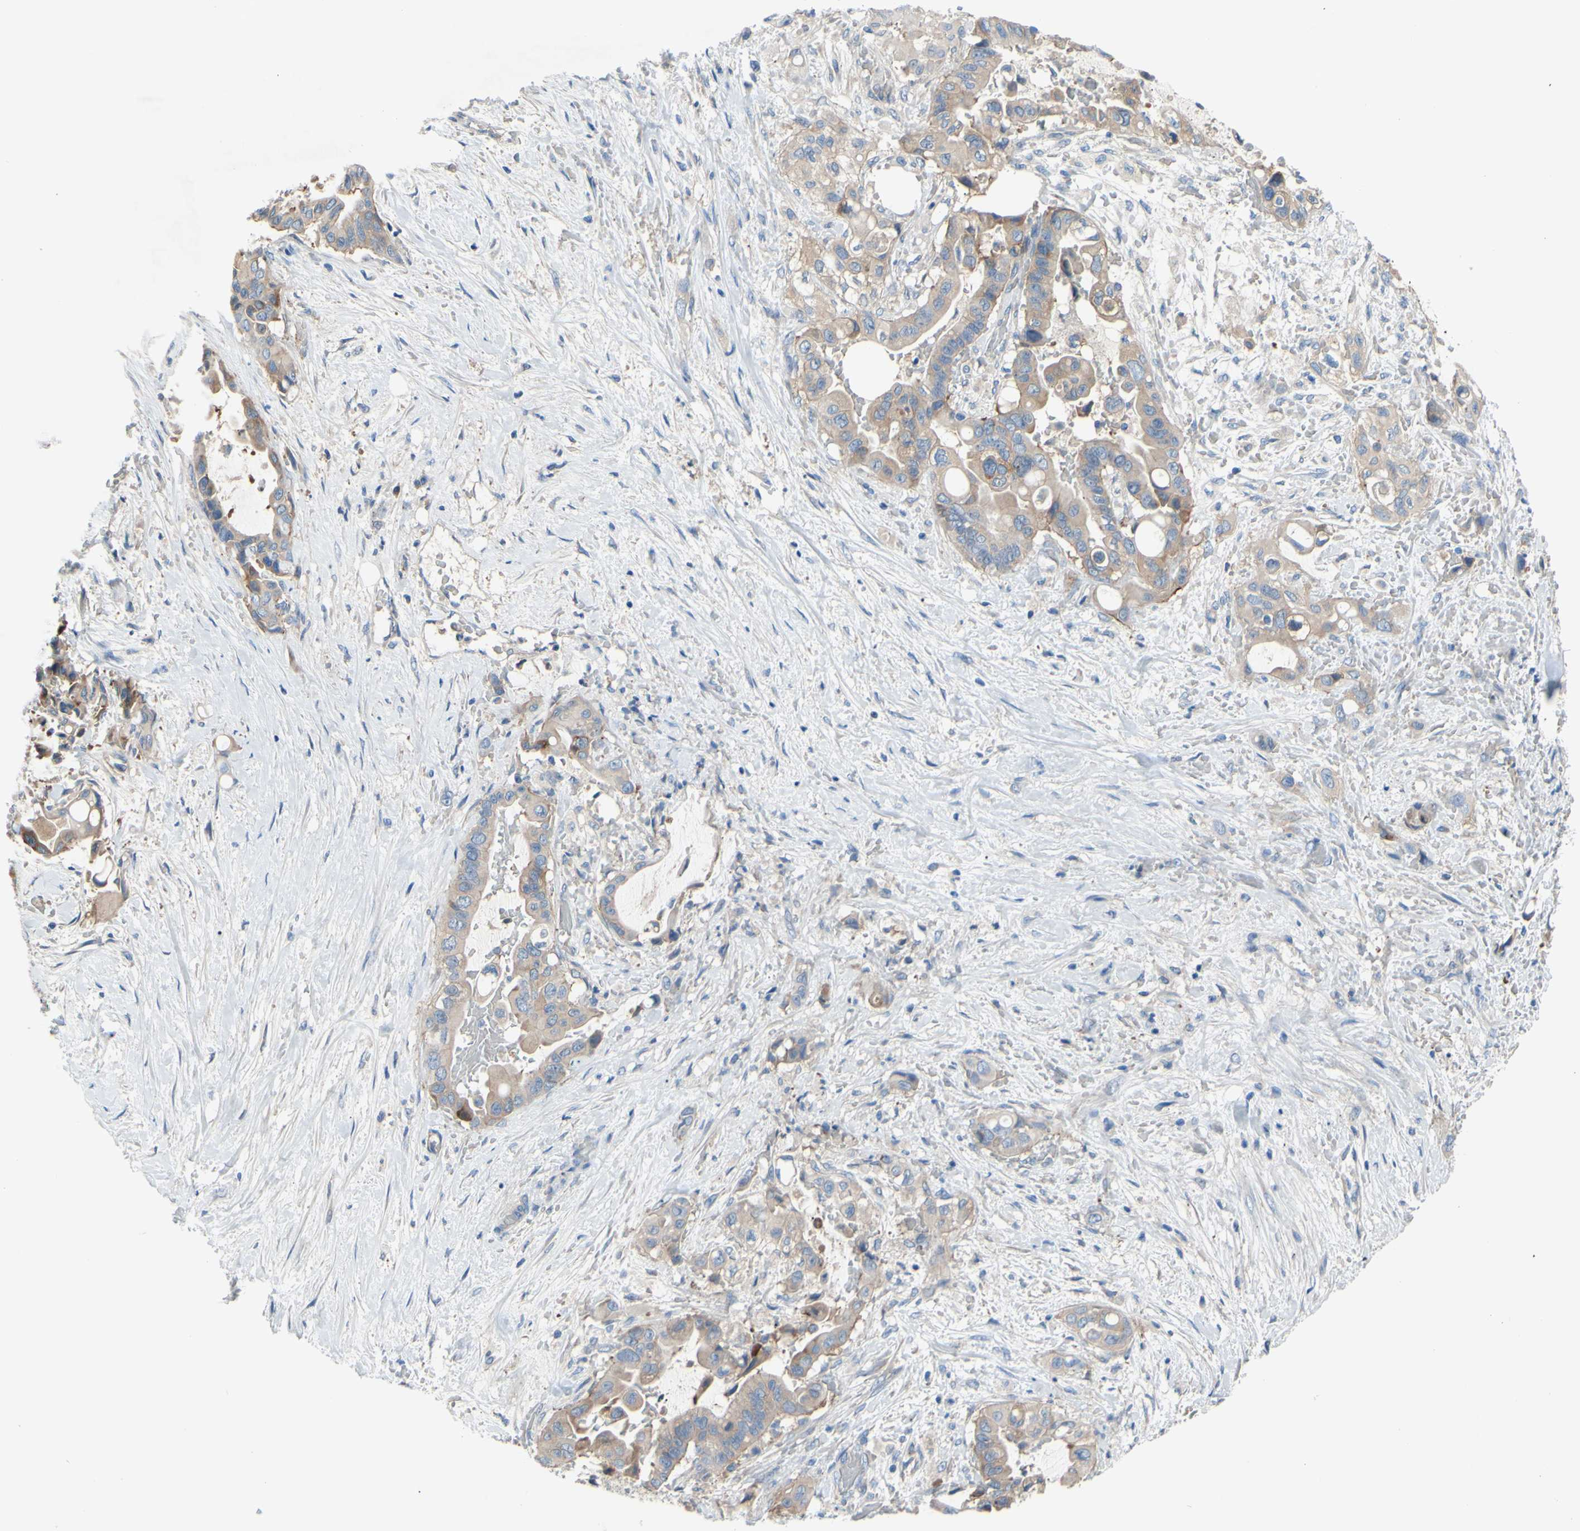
{"staining": {"intensity": "weak", "quantity": ">75%", "location": "cytoplasmic/membranous"}, "tissue": "liver cancer", "cell_type": "Tumor cells", "image_type": "cancer", "snomed": [{"axis": "morphology", "description": "Cholangiocarcinoma"}, {"axis": "topography", "description": "Liver"}], "caption": "Protein analysis of cholangiocarcinoma (liver) tissue shows weak cytoplasmic/membranous staining in about >75% of tumor cells. The staining is performed using DAB (3,3'-diaminobenzidine) brown chromogen to label protein expression. The nuclei are counter-stained blue using hematoxylin.", "gene": "TMEM59L", "patient": {"sex": "female", "age": 61}}